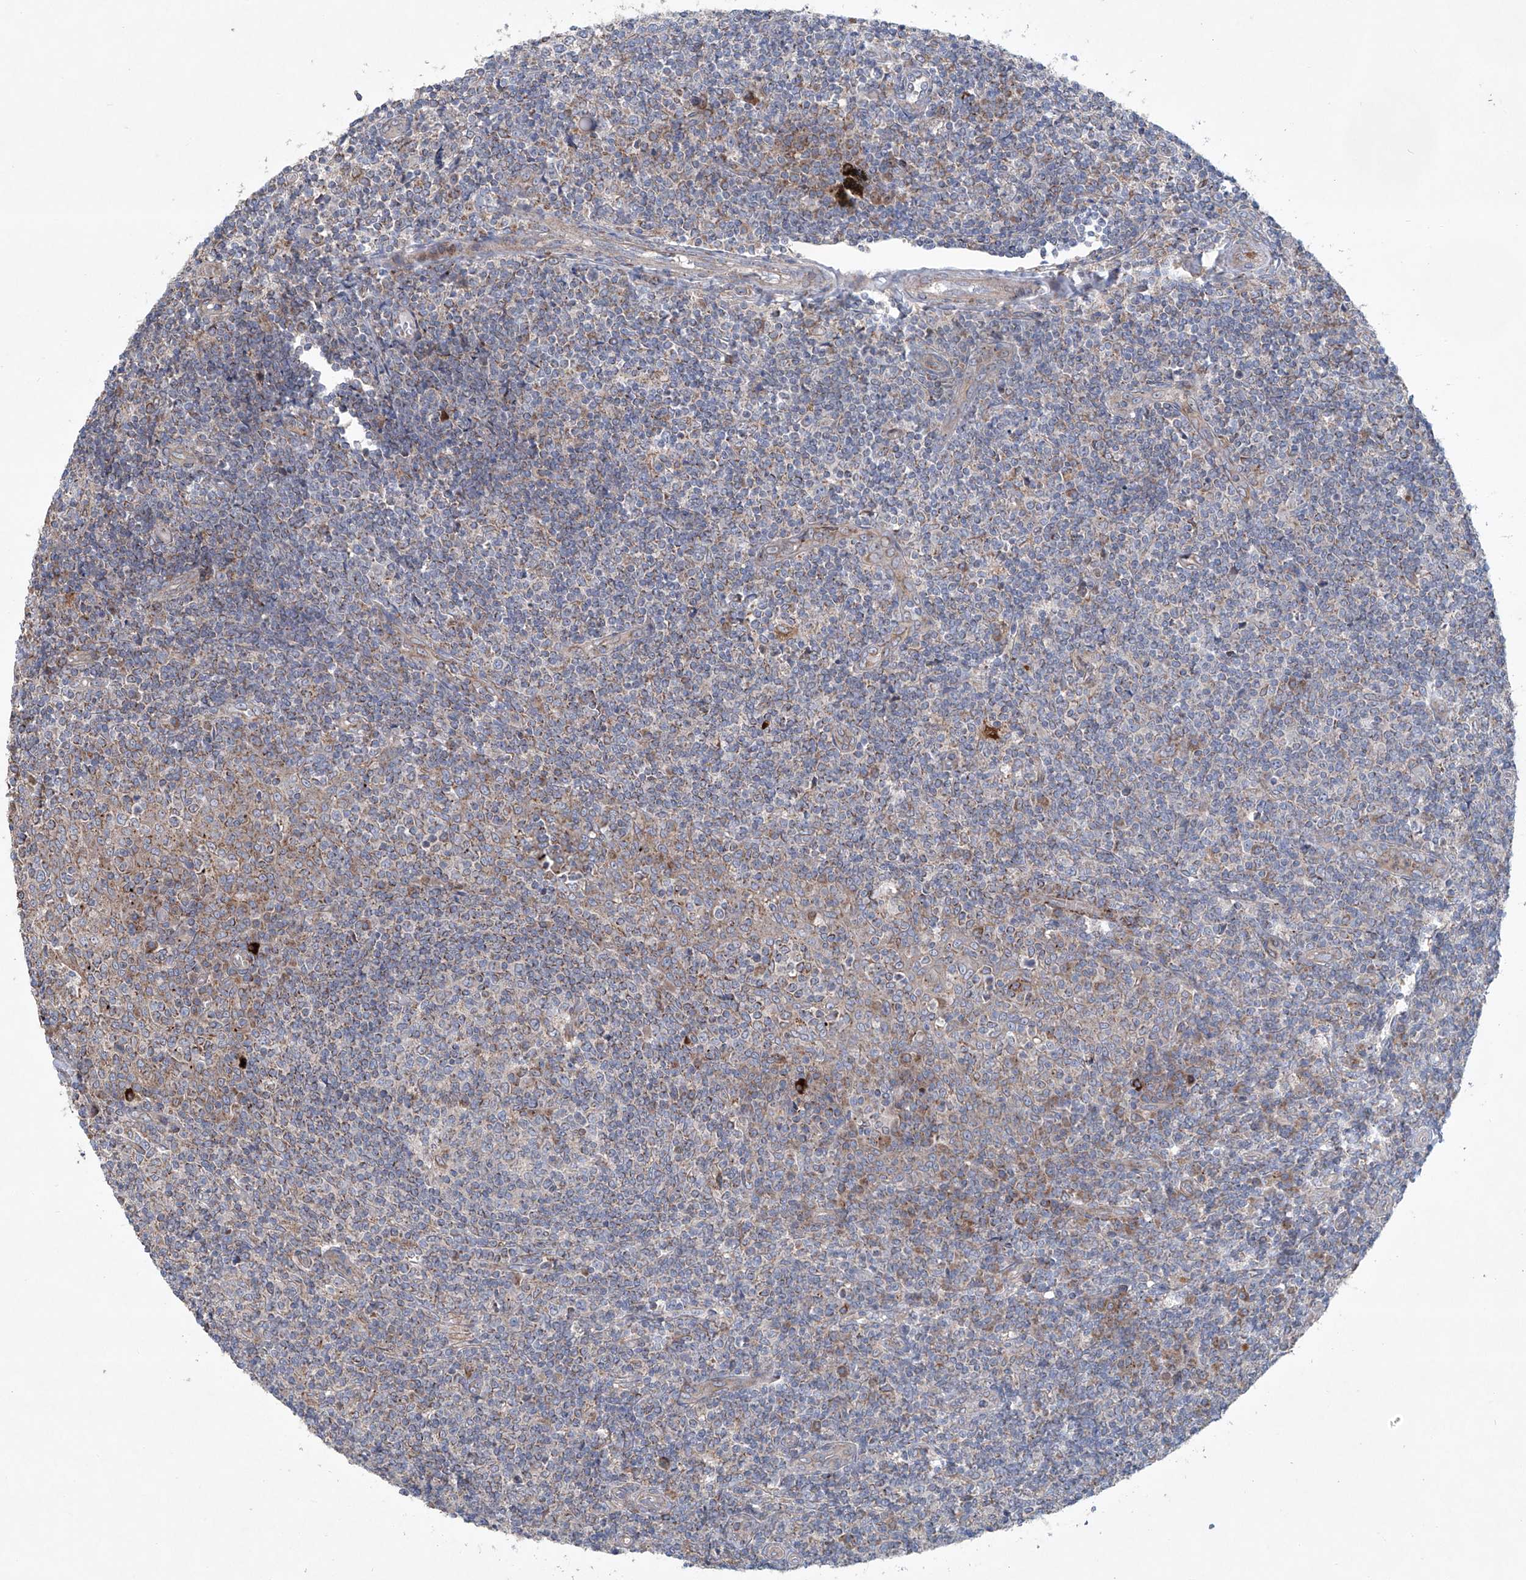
{"staining": {"intensity": "negative", "quantity": "none", "location": "none"}, "tissue": "tonsil", "cell_type": "Germinal center cells", "image_type": "normal", "snomed": [{"axis": "morphology", "description": "Normal tissue, NOS"}, {"axis": "topography", "description": "Tonsil"}], "caption": "High magnification brightfield microscopy of normal tonsil stained with DAB (3,3'-diaminobenzidine) (brown) and counterstained with hematoxylin (blue): germinal center cells show no significant staining. (Immunohistochemistry, brightfield microscopy, high magnification).", "gene": "KLC4", "patient": {"sex": "female", "age": 19}}